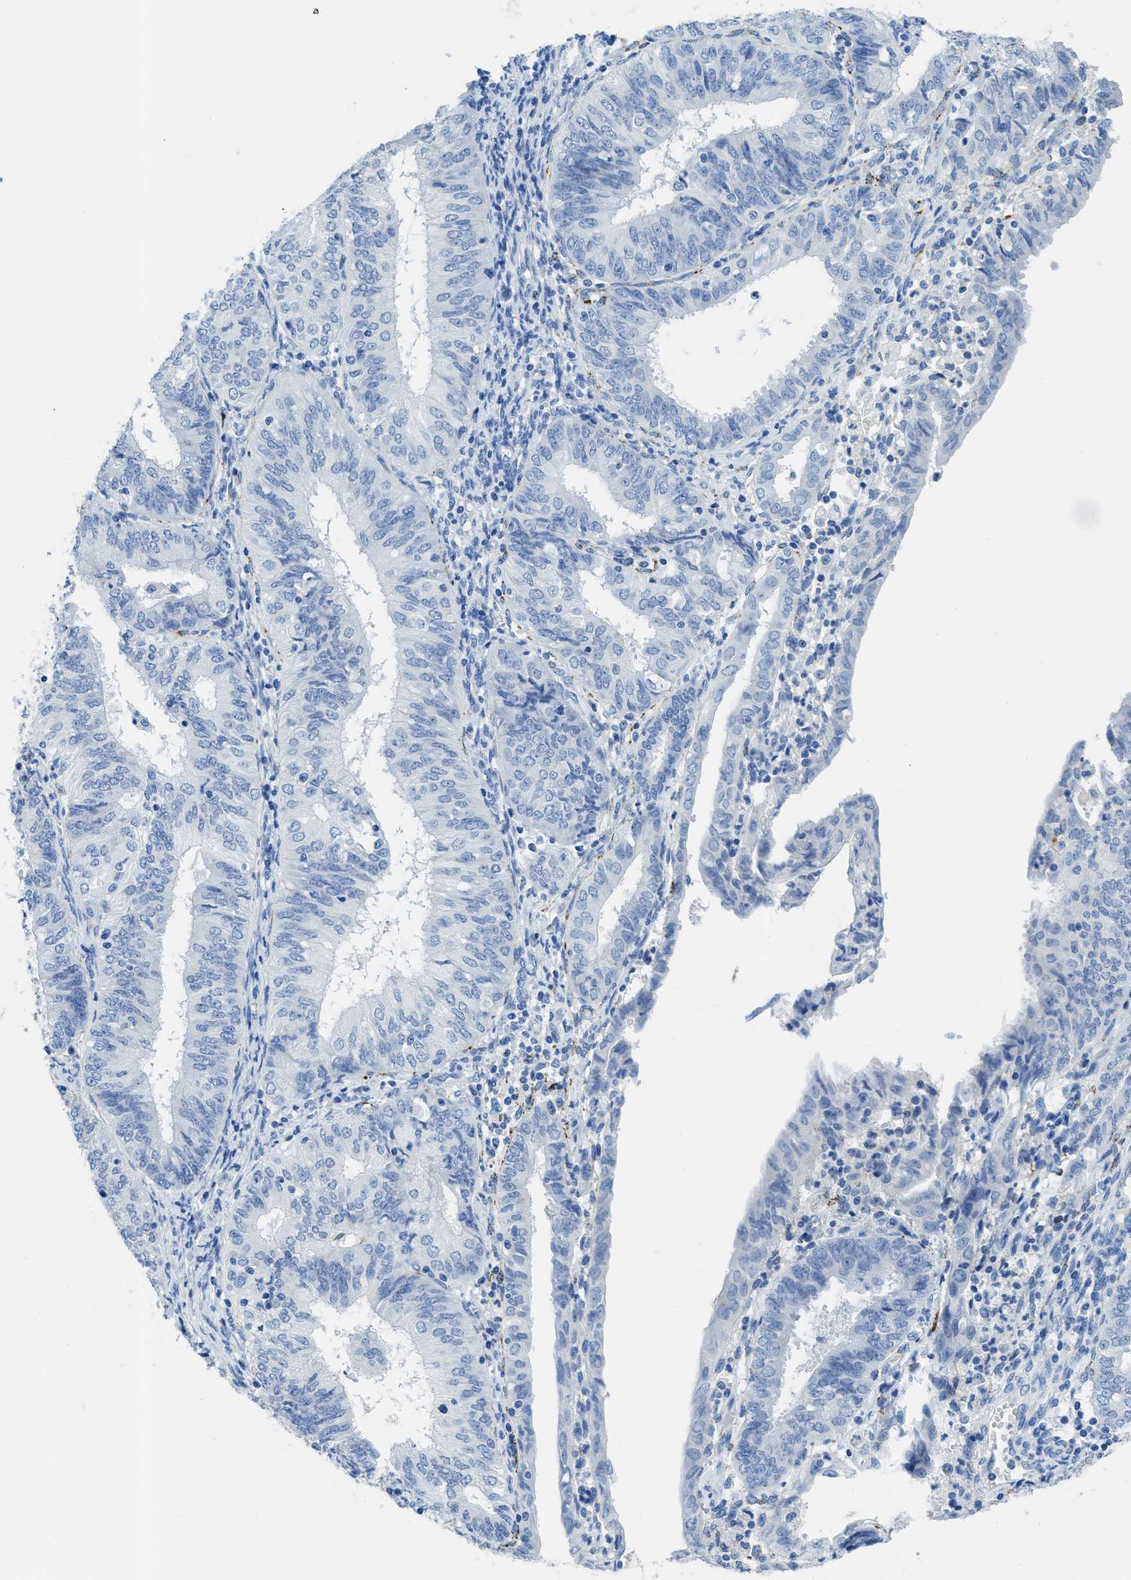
{"staining": {"intensity": "negative", "quantity": "none", "location": "none"}, "tissue": "endometrial cancer", "cell_type": "Tumor cells", "image_type": "cancer", "snomed": [{"axis": "morphology", "description": "Adenocarcinoma, NOS"}, {"axis": "topography", "description": "Endometrium"}], "caption": "Adenocarcinoma (endometrial) was stained to show a protein in brown. There is no significant staining in tumor cells. Nuclei are stained in blue.", "gene": "MGARP", "patient": {"sex": "female", "age": 58}}